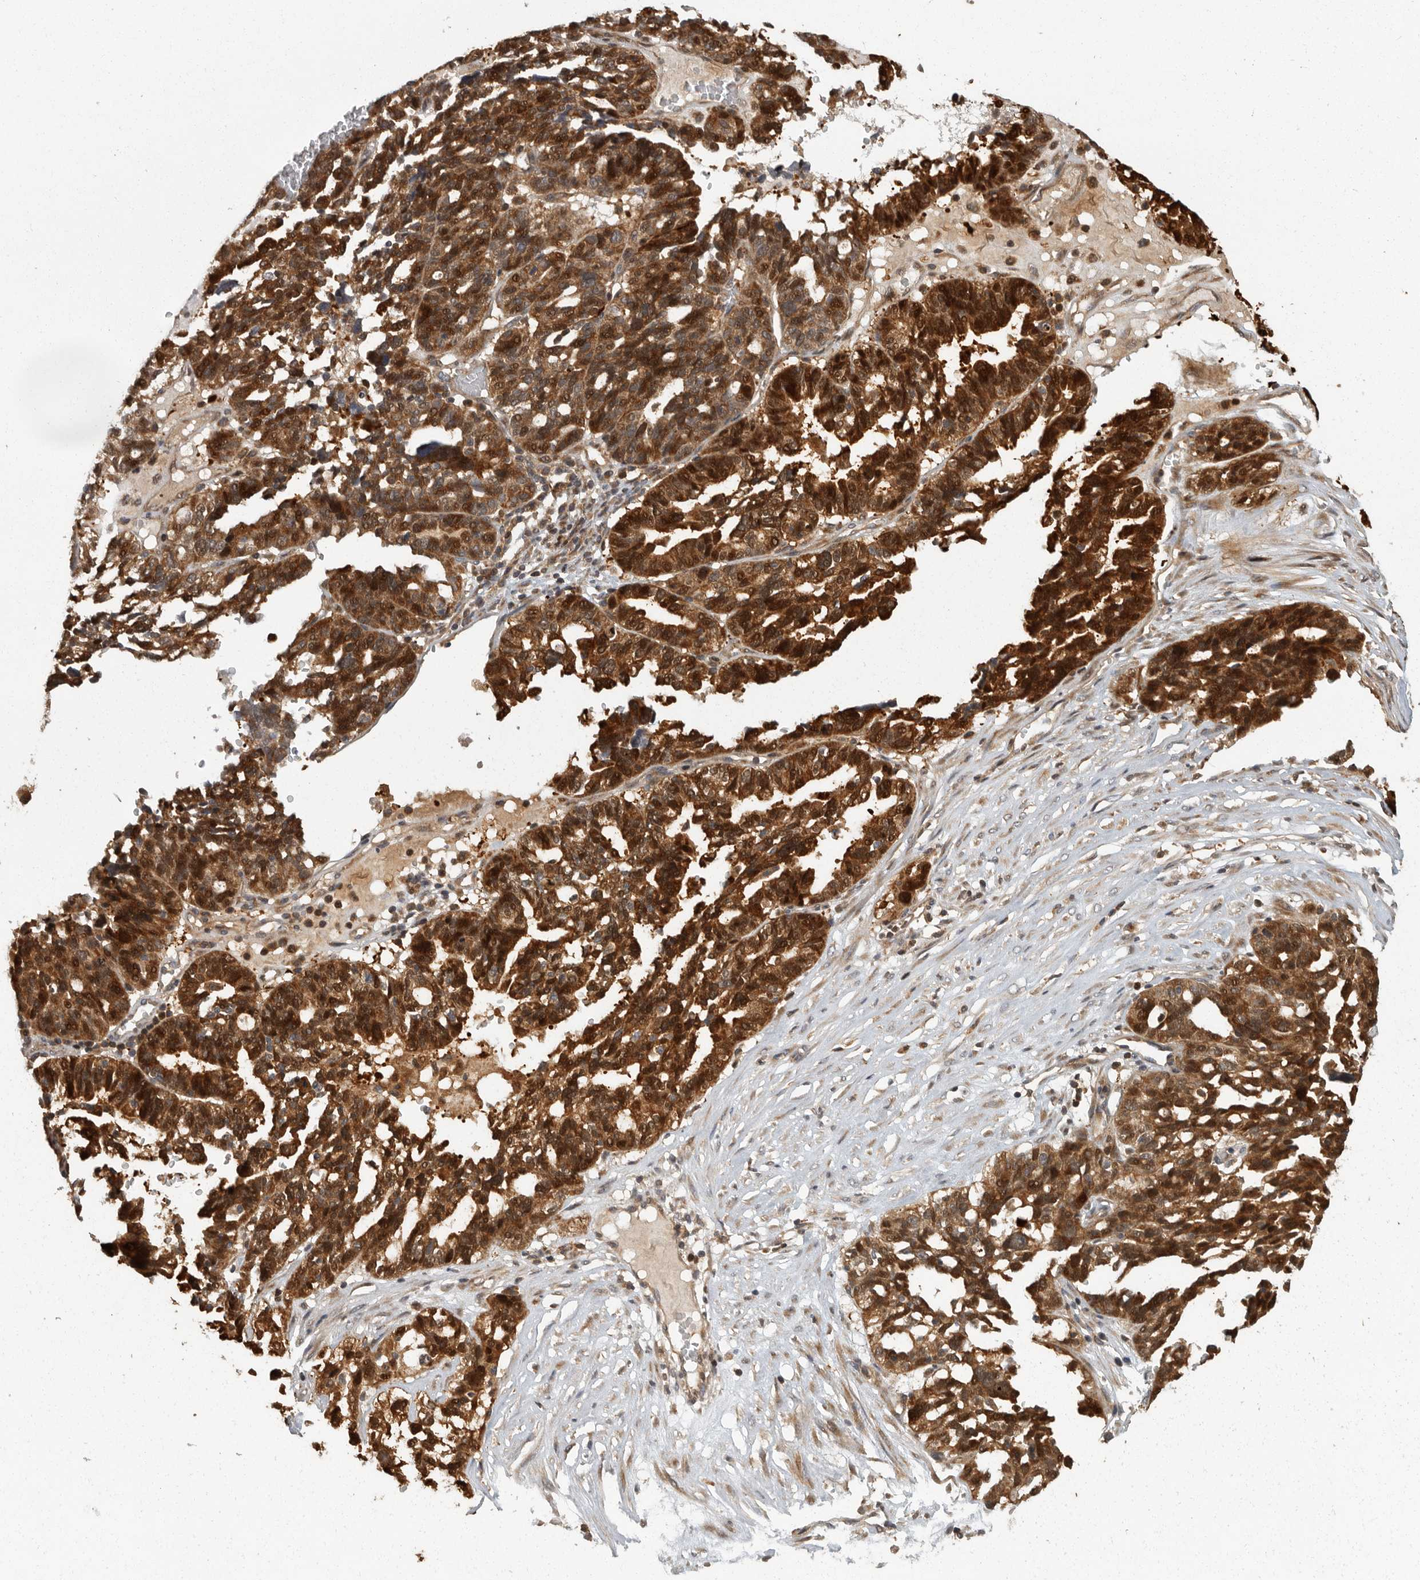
{"staining": {"intensity": "strong", "quantity": ">75%", "location": "cytoplasmic/membranous,nuclear"}, "tissue": "ovarian cancer", "cell_type": "Tumor cells", "image_type": "cancer", "snomed": [{"axis": "morphology", "description": "Cystadenocarcinoma, serous, NOS"}, {"axis": "topography", "description": "Ovary"}], "caption": "Protein expression analysis of human ovarian cancer reveals strong cytoplasmic/membranous and nuclear staining in about >75% of tumor cells.", "gene": "SWT1", "patient": {"sex": "female", "age": 59}}